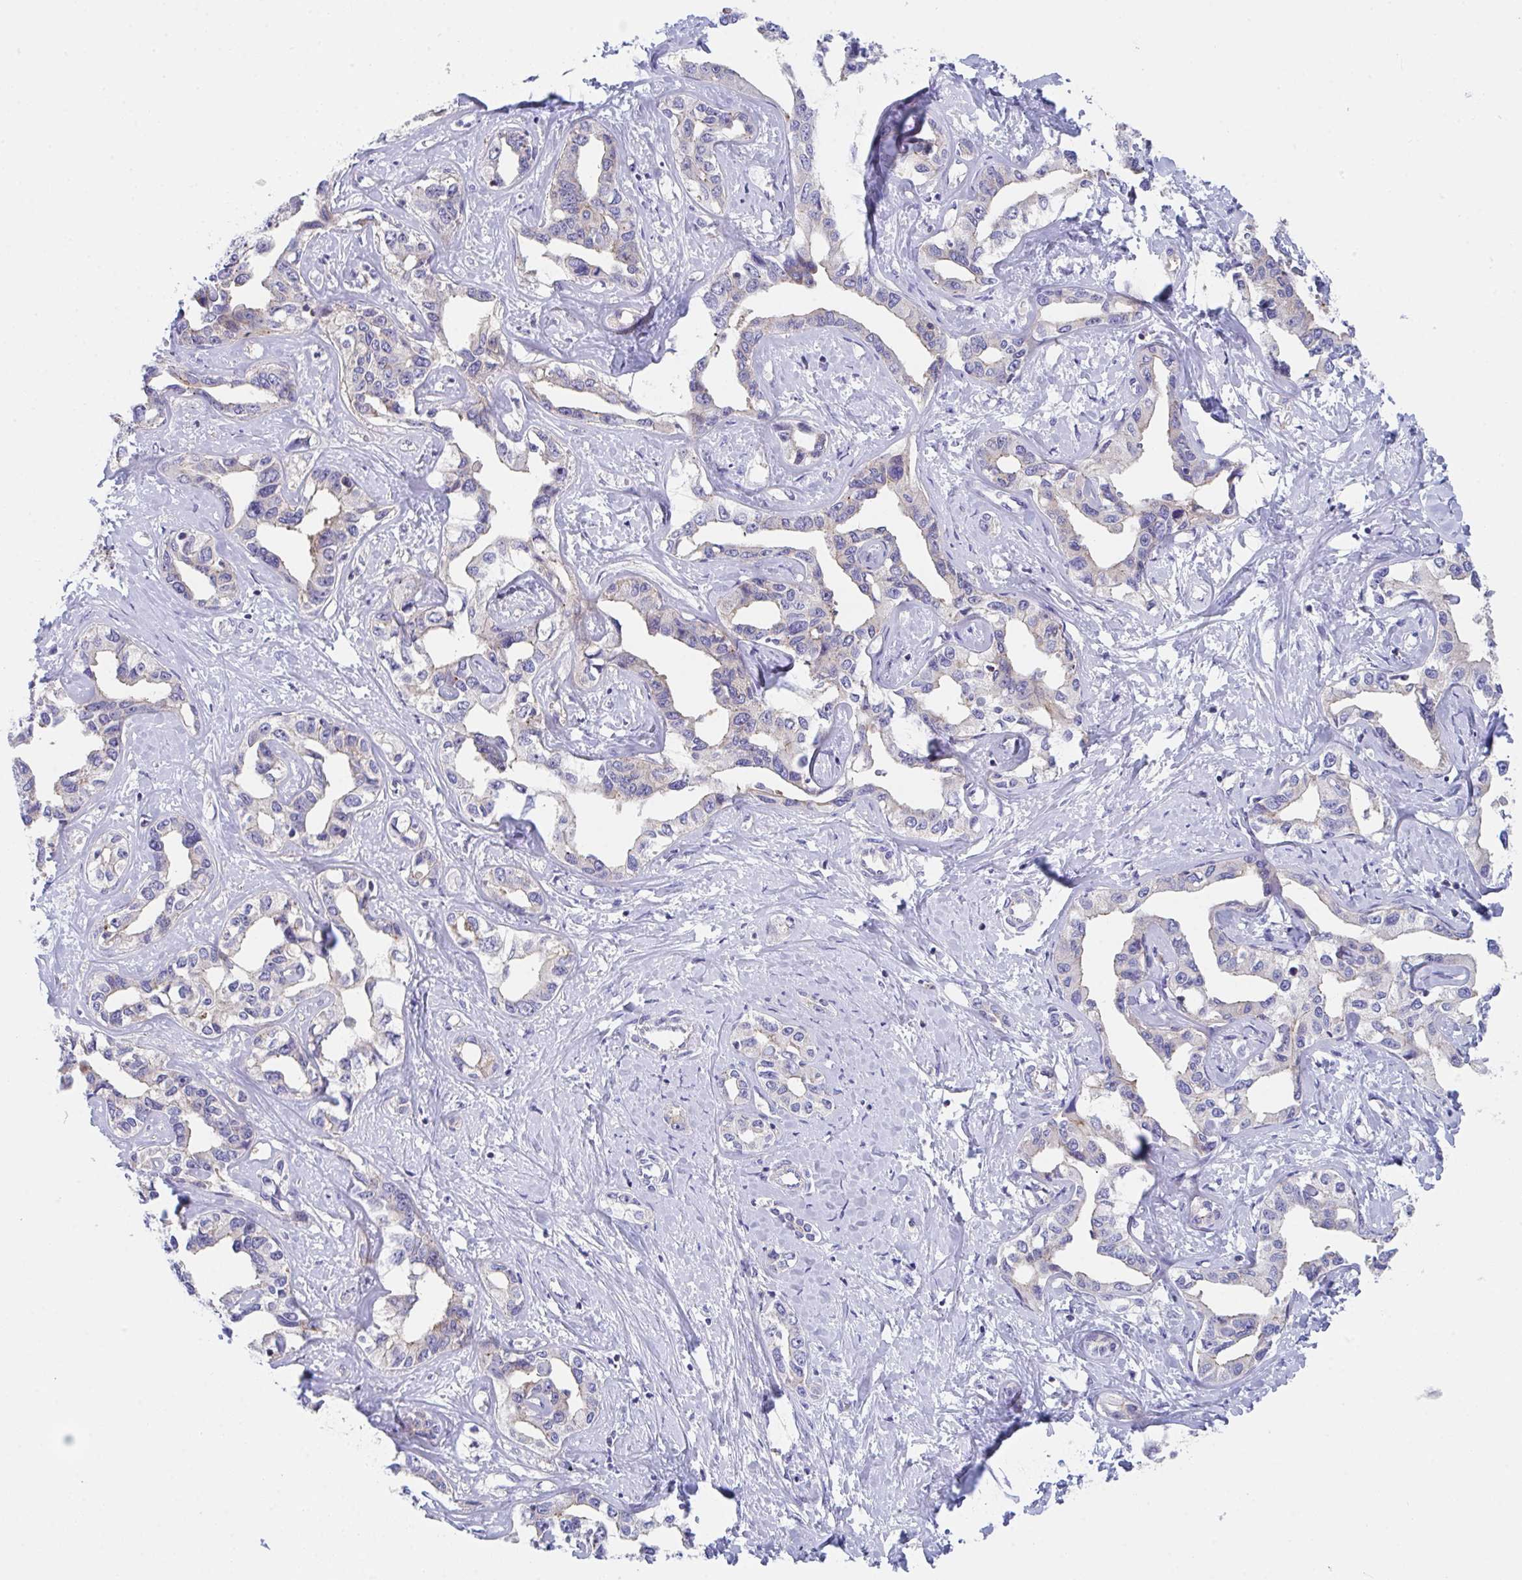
{"staining": {"intensity": "weak", "quantity": "<25%", "location": "cytoplasmic/membranous"}, "tissue": "liver cancer", "cell_type": "Tumor cells", "image_type": "cancer", "snomed": [{"axis": "morphology", "description": "Cholangiocarcinoma"}, {"axis": "topography", "description": "Liver"}], "caption": "Cholangiocarcinoma (liver) was stained to show a protein in brown. There is no significant staining in tumor cells.", "gene": "P2RX3", "patient": {"sex": "male", "age": 59}}